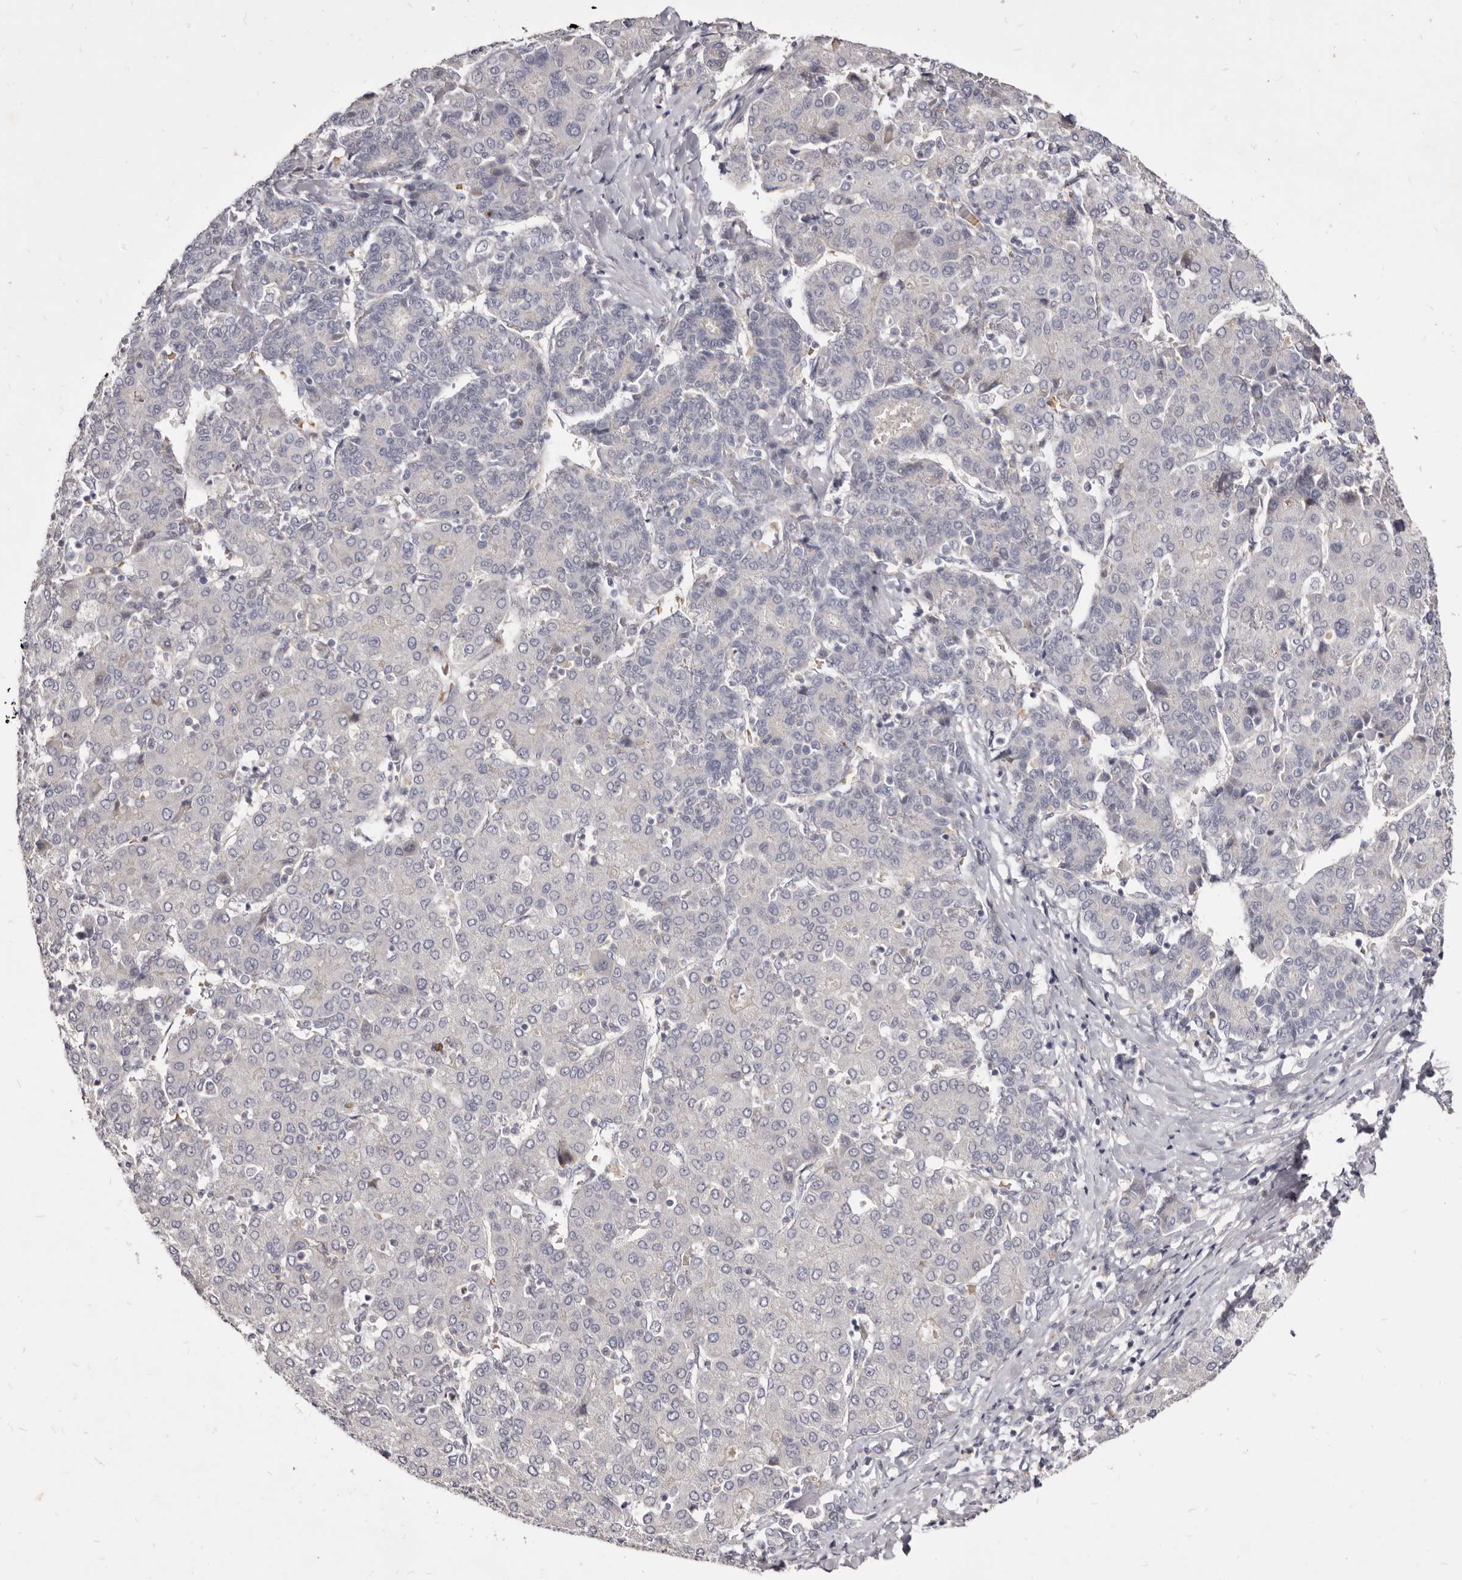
{"staining": {"intensity": "negative", "quantity": "none", "location": "none"}, "tissue": "liver cancer", "cell_type": "Tumor cells", "image_type": "cancer", "snomed": [{"axis": "morphology", "description": "Carcinoma, Hepatocellular, NOS"}, {"axis": "topography", "description": "Liver"}], "caption": "Photomicrograph shows no protein expression in tumor cells of hepatocellular carcinoma (liver) tissue.", "gene": "KIF2B", "patient": {"sex": "male", "age": 65}}